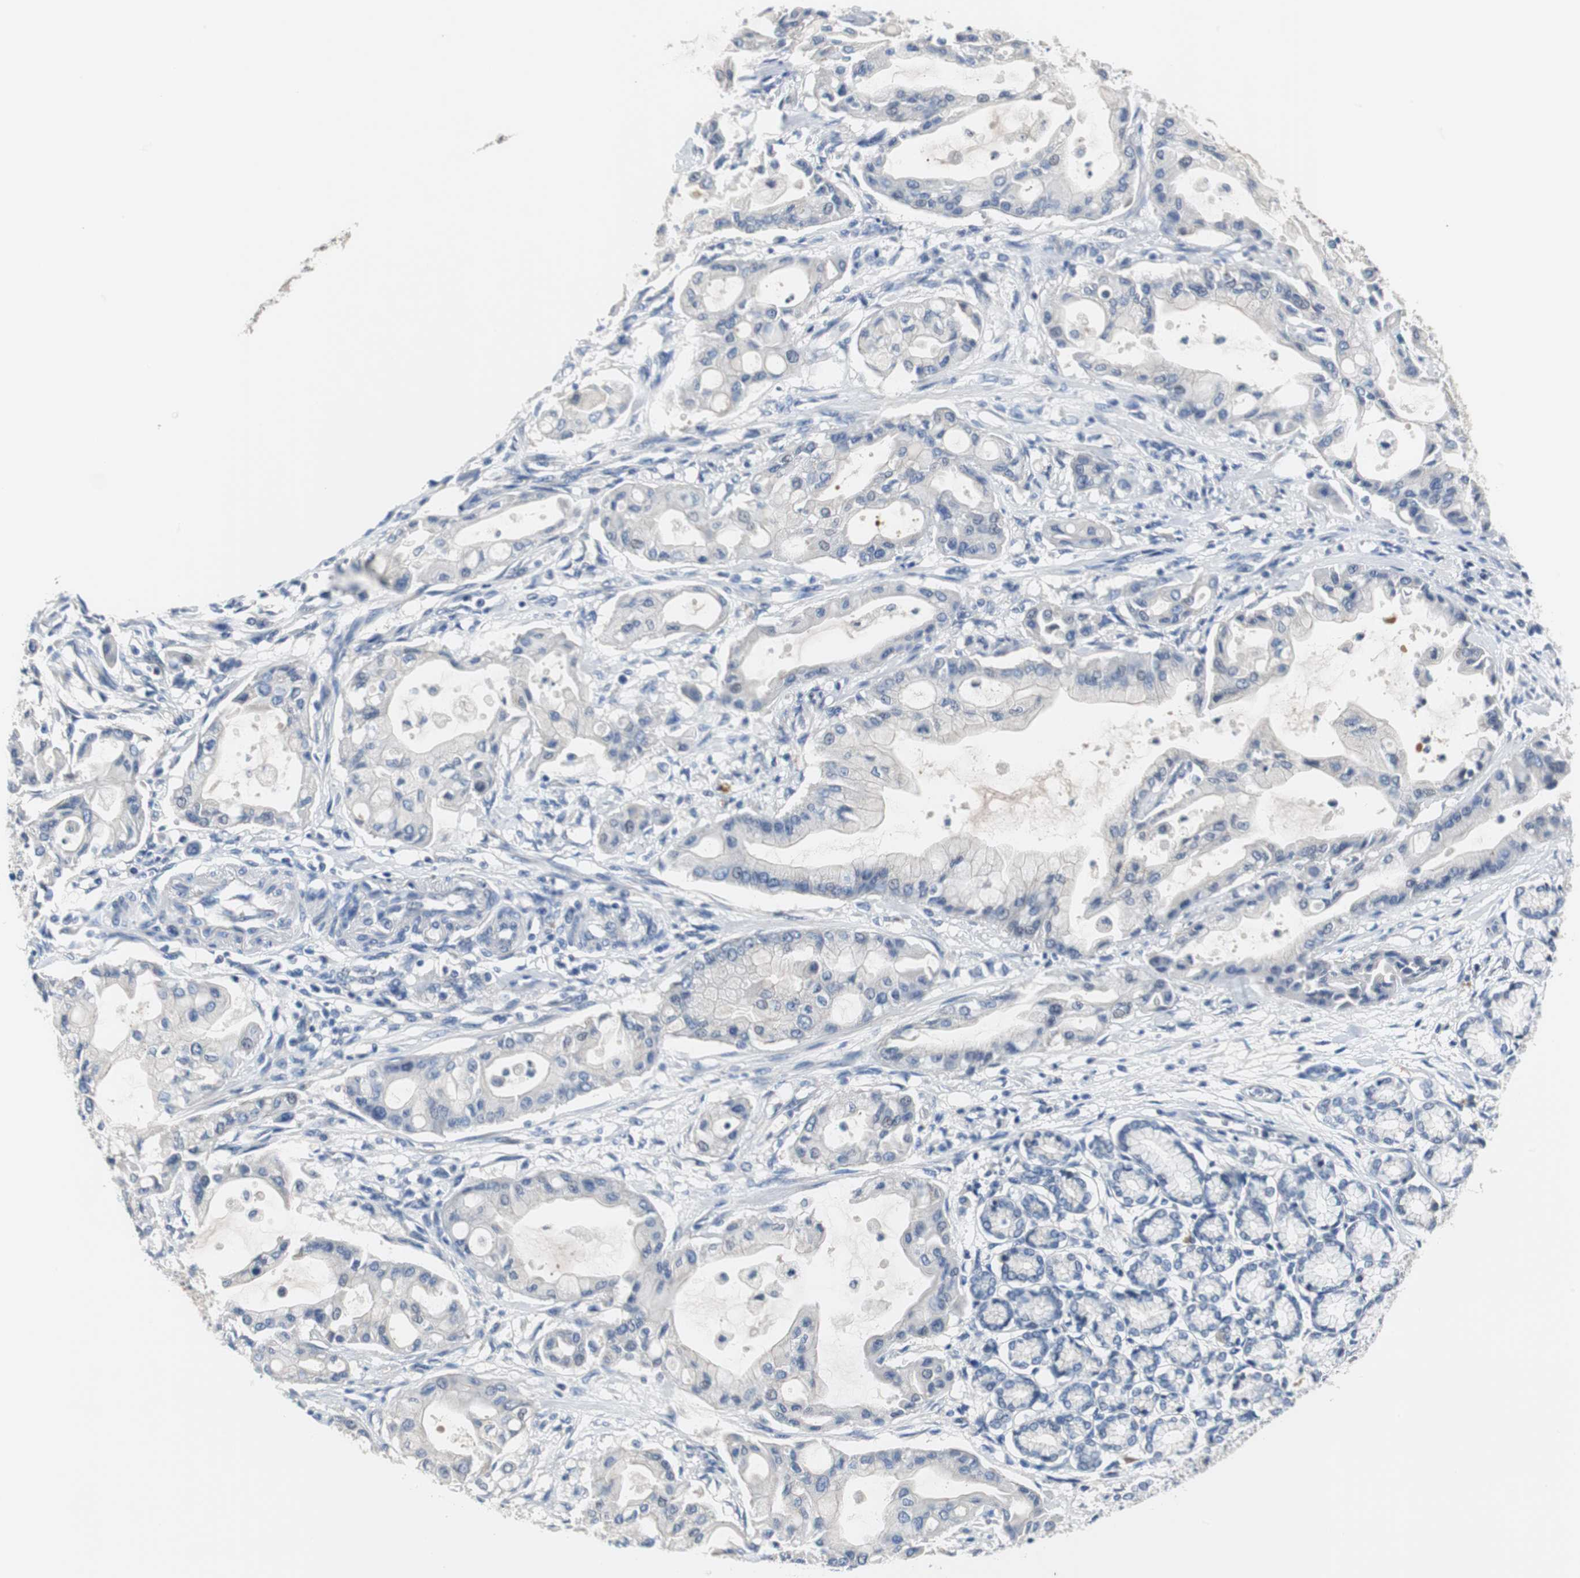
{"staining": {"intensity": "negative", "quantity": "none", "location": "none"}, "tissue": "pancreatic cancer", "cell_type": "Tumor cells", "image_type": "cancer", "snomed": [{"axis": "morphology", "description": "Adenocarcinoma, NOS"}, {"axis": "morphology", "description": "Adenocarcinoma, metastatic, NOS"}, {"axis": "topography", "description": "Lymph node"}, {"axis": "topography", "description": "Pancreas"}, {"axis": "topography", "description": "Duodenum"}], "caption": "An immunohistochemistry (IHC) image of pancreatic cancer (adenocarcinoma) is shown. There is no staining in tumor cells of pancreatic cancer (adenocarcinoma).", "gene": "PCK1", "patient": {"sex": "female", "age": 64}}